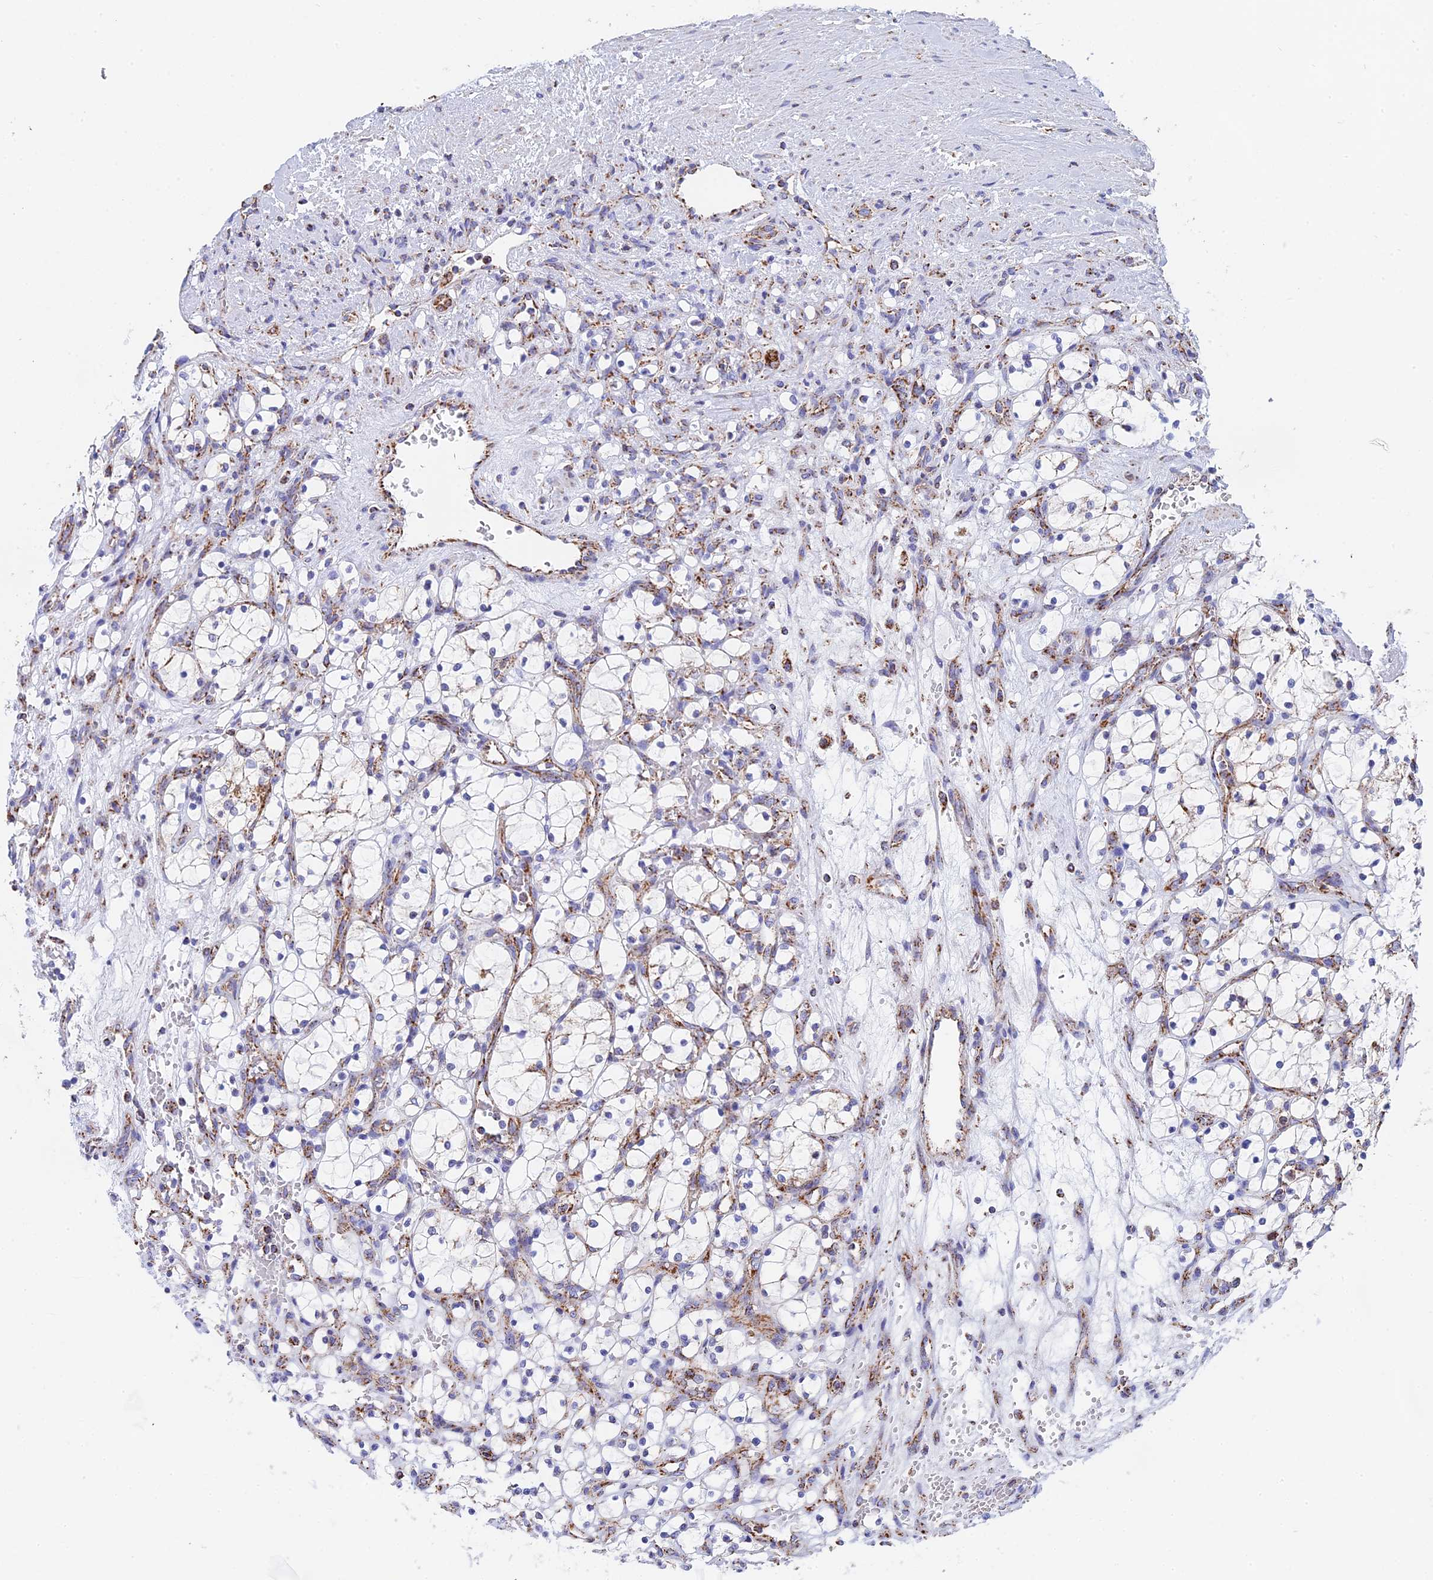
{"staining": {"intensity": "negative", "quantity": "none", "location": "none"}, "tissue": "renal cancer", "cell_type": "Tumor cells", "image_type": "cancer", "snomed": [{"axis": "morphology", "description": "Adenocarcinoma, NOS"}, {"axis": "topography", "description": "Kidney"}], "caption": "An immunohistochemistry photomicrograph of renal adenocarcinoma is shown. There is no staining in tumor cells of renal adenocarcinoma. (Stains: DAB immunohistochemistry (IHC) with hematoxylin counter stain, Microscopy: brightfield microscopy at high magnification).", "gene": "NDUFA5", "patient": {"sex": "female", "age": 69}}